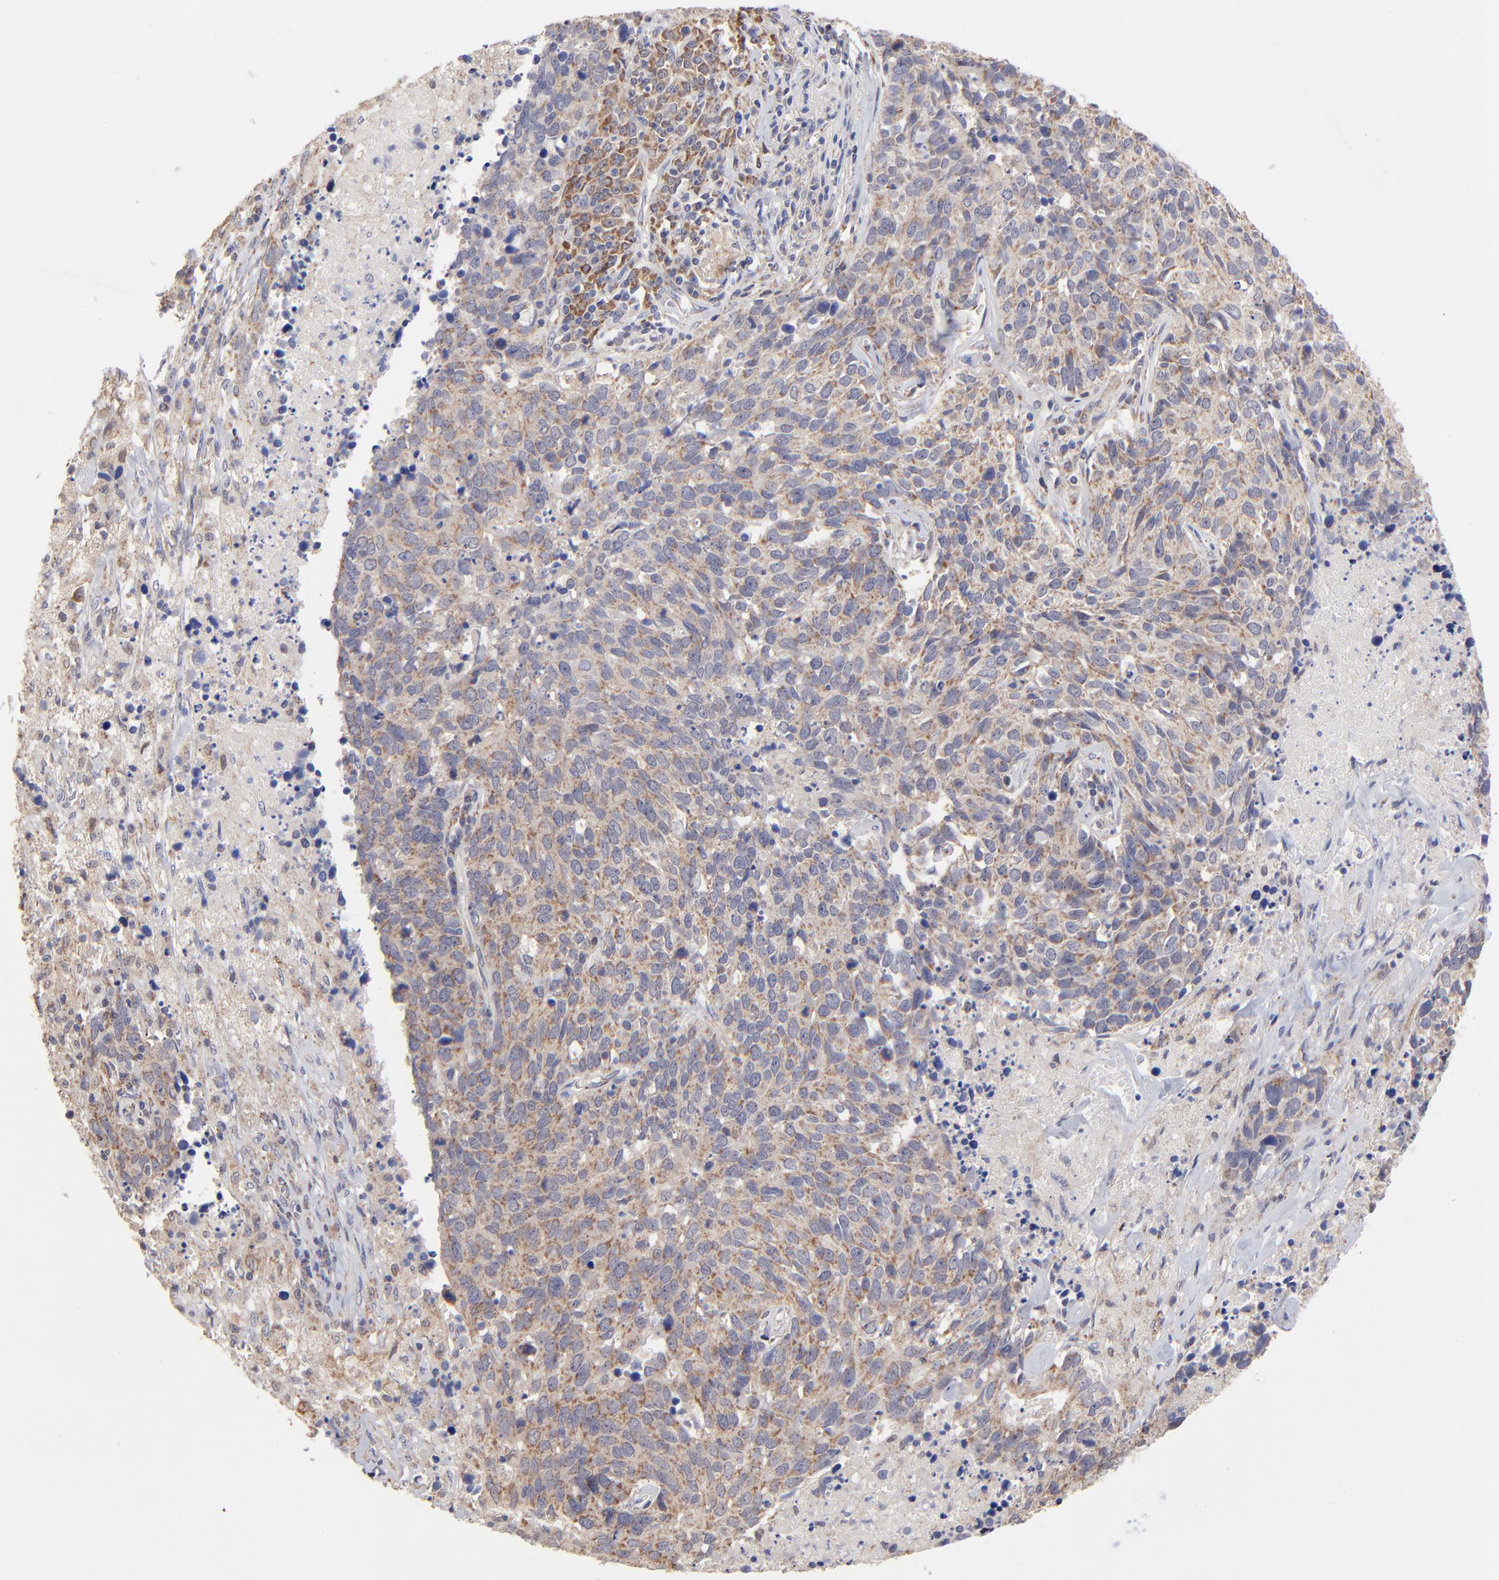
{"staining": {"intensity": "moderate", "quantity": "25%-75%", "location": "cytoplasmic/membranous"}, "tissue": "lung cancer", "cell_type": "Tumor cells", "image_type": "cancer", "snomed": [{"axis": "morphology", "description": "Neoplasm, malignant, NOS"}, {"axis": "topography", "description": "Lung"}], "caption": "There is medium levels of moderate cytoplasmic/membranous expression in tumor cells of lung neoplasm (malignant), as demonstrated by immunohistochemical staining (brown color).", "gene": "FBXL12", "patient": {"sex": "female", "age": 76}}